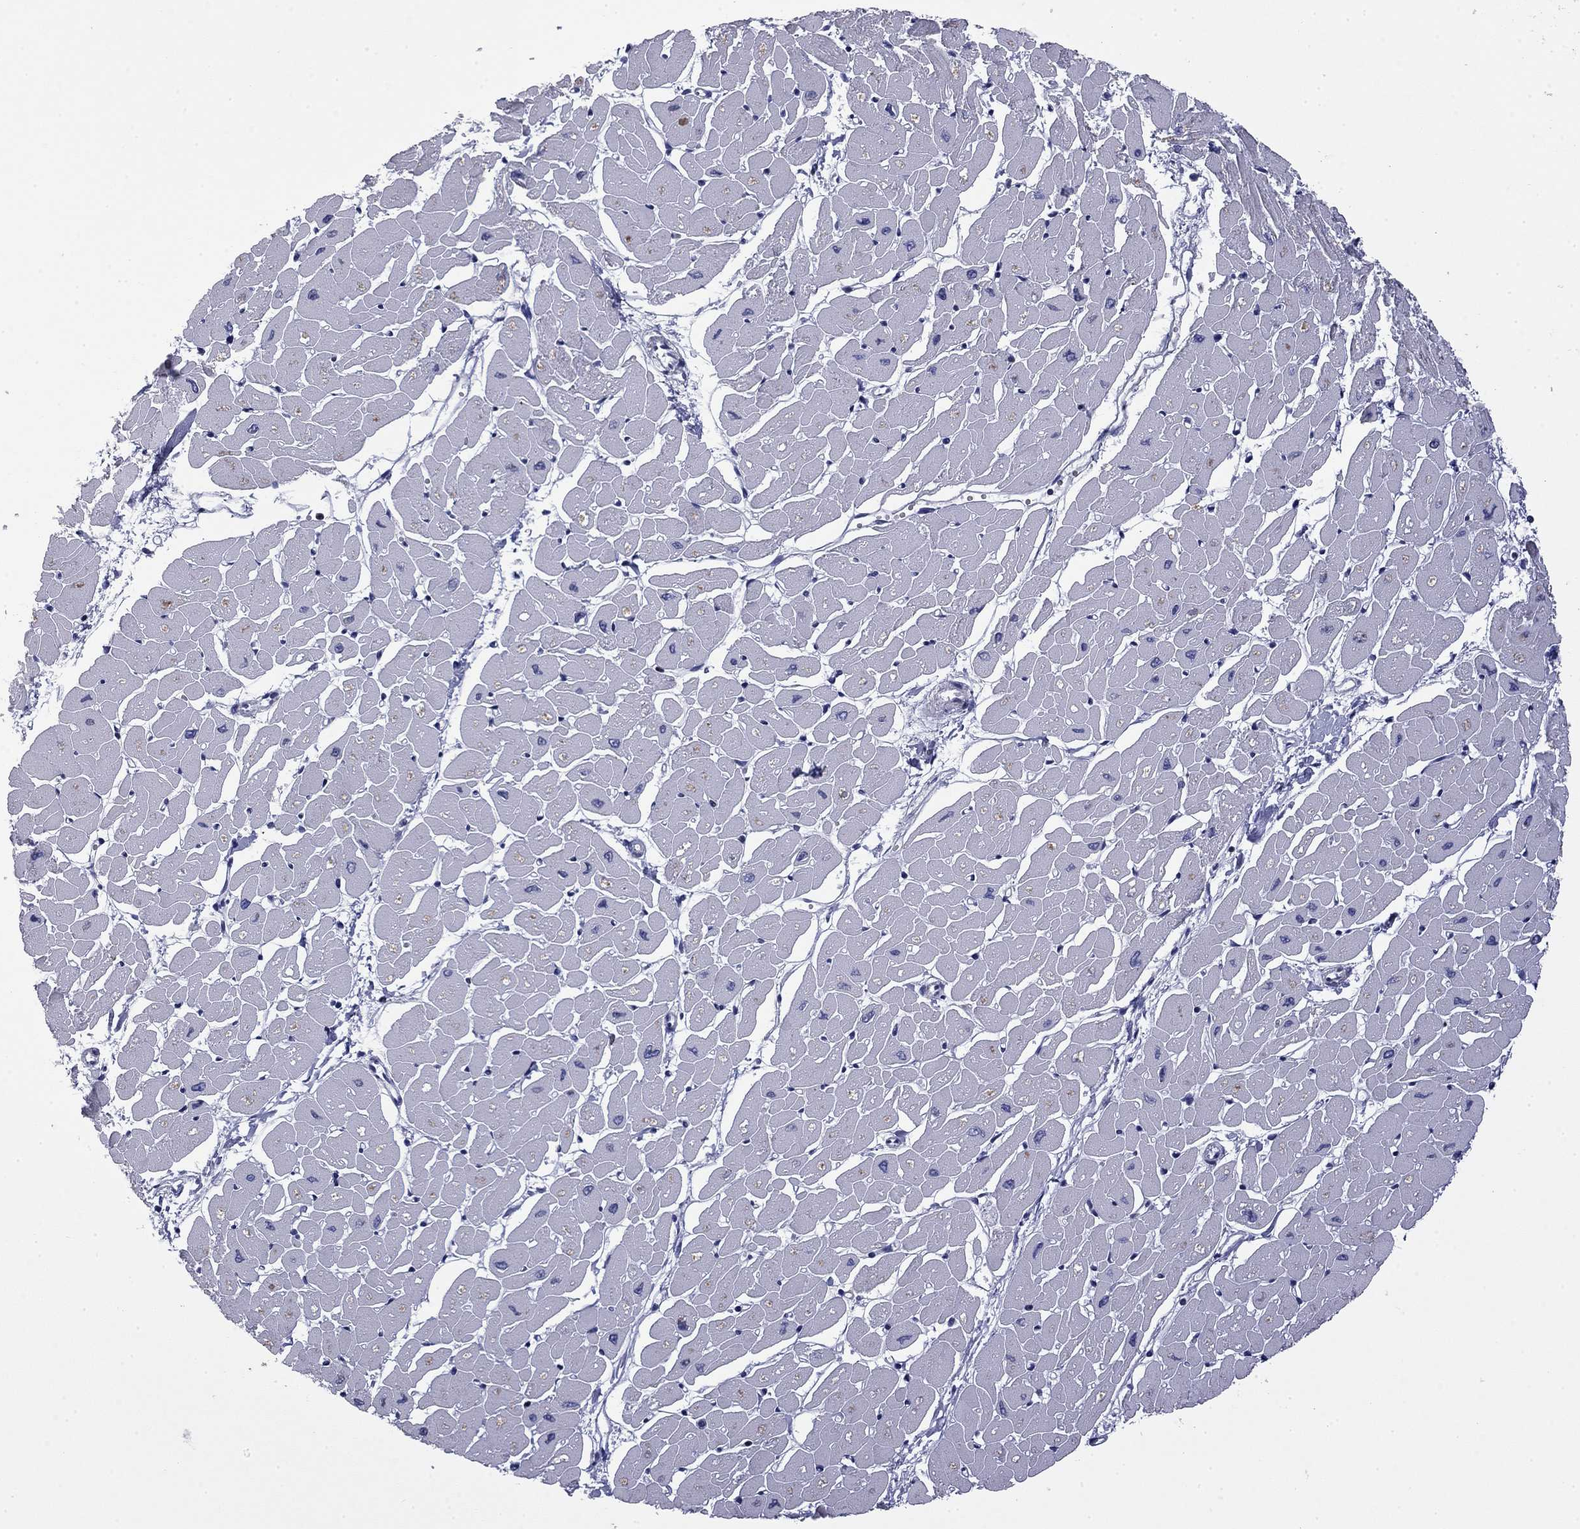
{"staining": {"intensity": "negative", "quantity": "none", "location": "none"}, "tissue": "heart muscle", "cell_type": "Cardiomyocytes", "image_type": "normal", "snomed": [{"axis": "morphology", "description": "Normal tissue, NOS"}, {"axis": "topography", "description": "Heart"}], "caption": "Immunohistochemistry histopathology image of normal human heart muscle stained for a protein (brown), which demonstrates no expression in cardiomyocytes.", "gene": "IKZF3", "patient": {"sex": "male", "age": 57}}